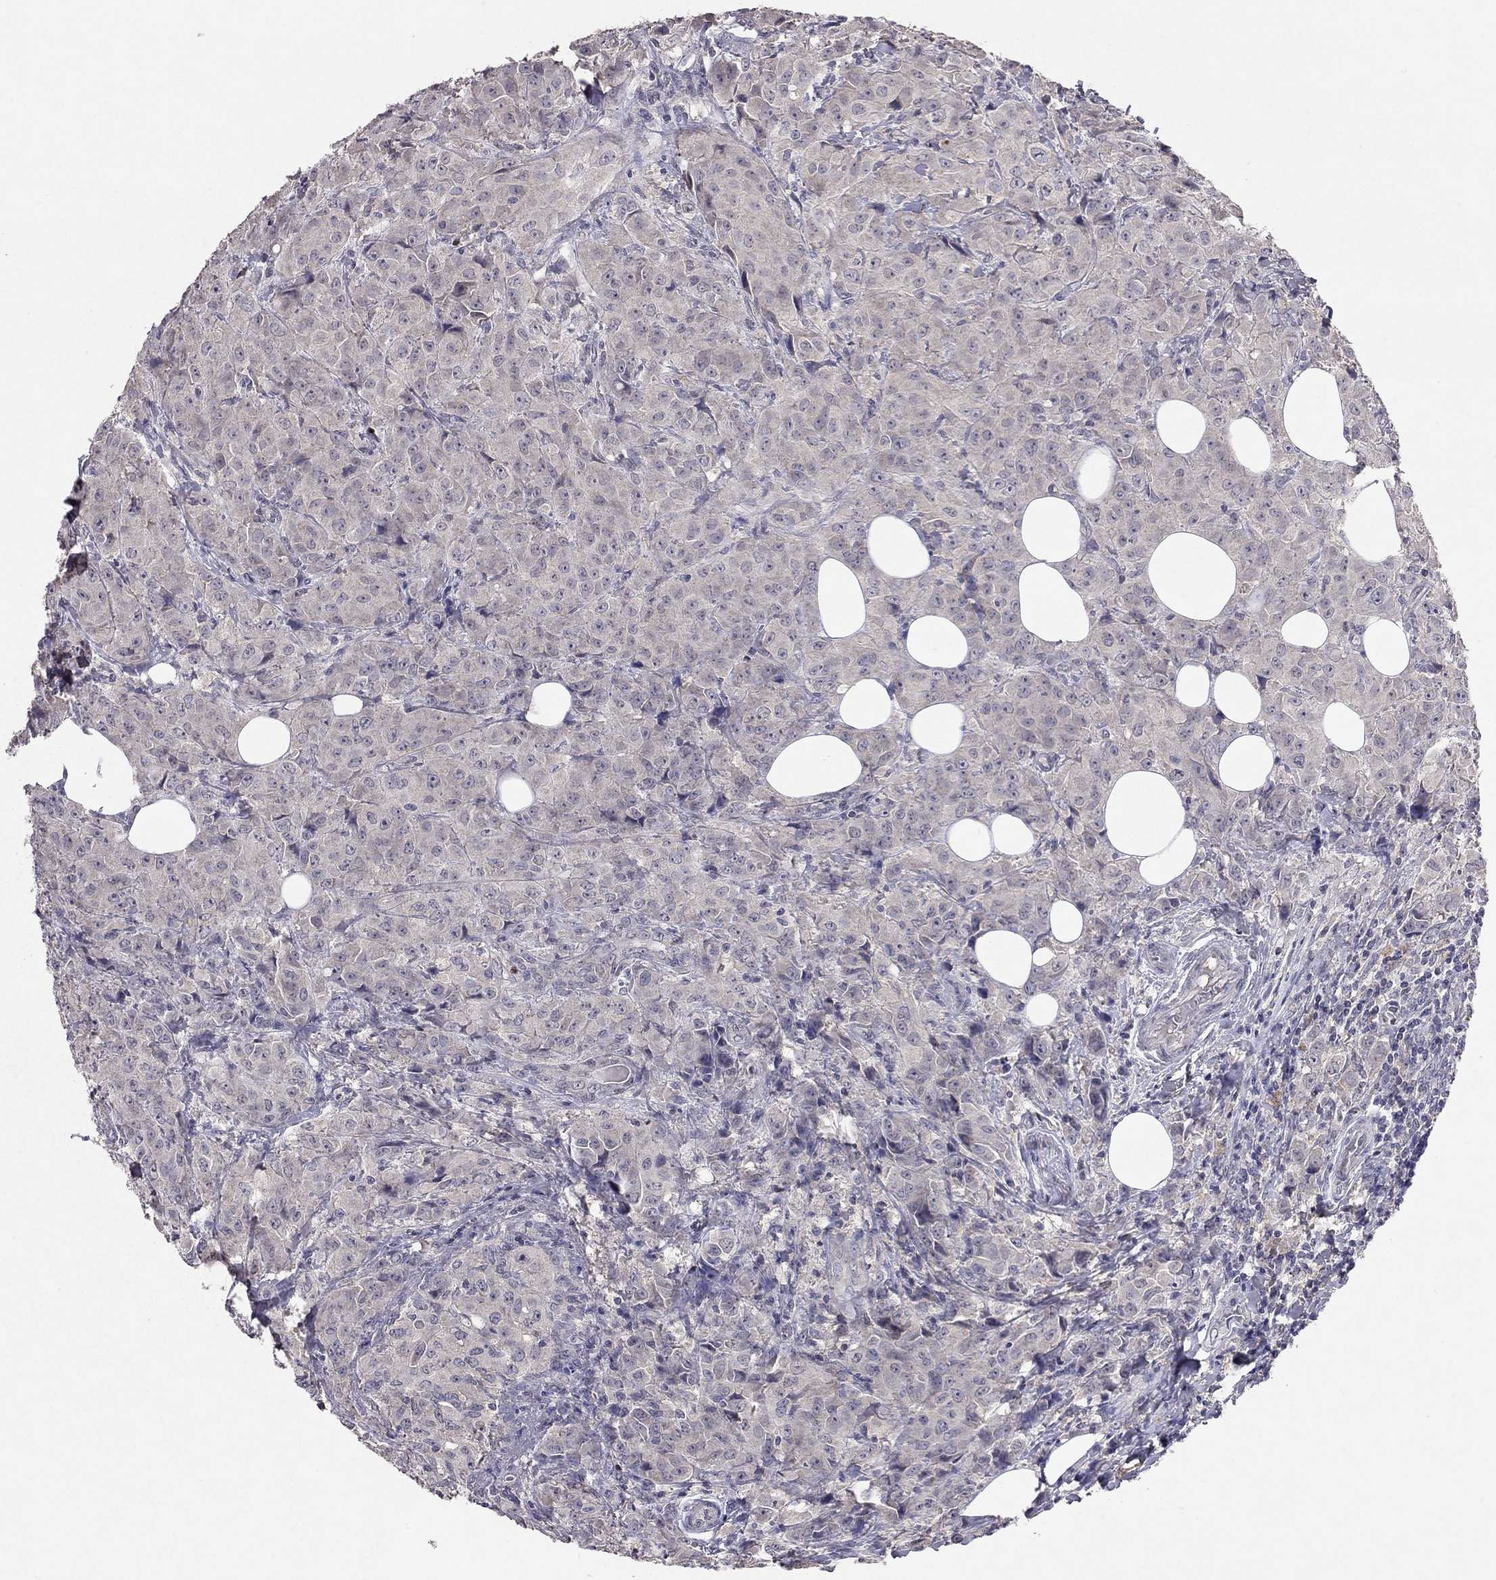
{"staining": {"intensity": "negative", "quantity": "none", "location": "none"}, "tissue": "breast cancer", "cell_type": "Tumor cells", "image_type": "cancer", "snomed": [{"axis": "morphology", "description": "Duct carcinoma"}, {"axis": "topography", "description": "Breast"}], "caption": "This photomicrograph is of breast cancer stained with IHC to label a protein in brown with the nuclei are counter-stained blue. There is no positivity in tumor cells.", "gene": "ESR2", "patient": {"sex": "female", "age": 43}}